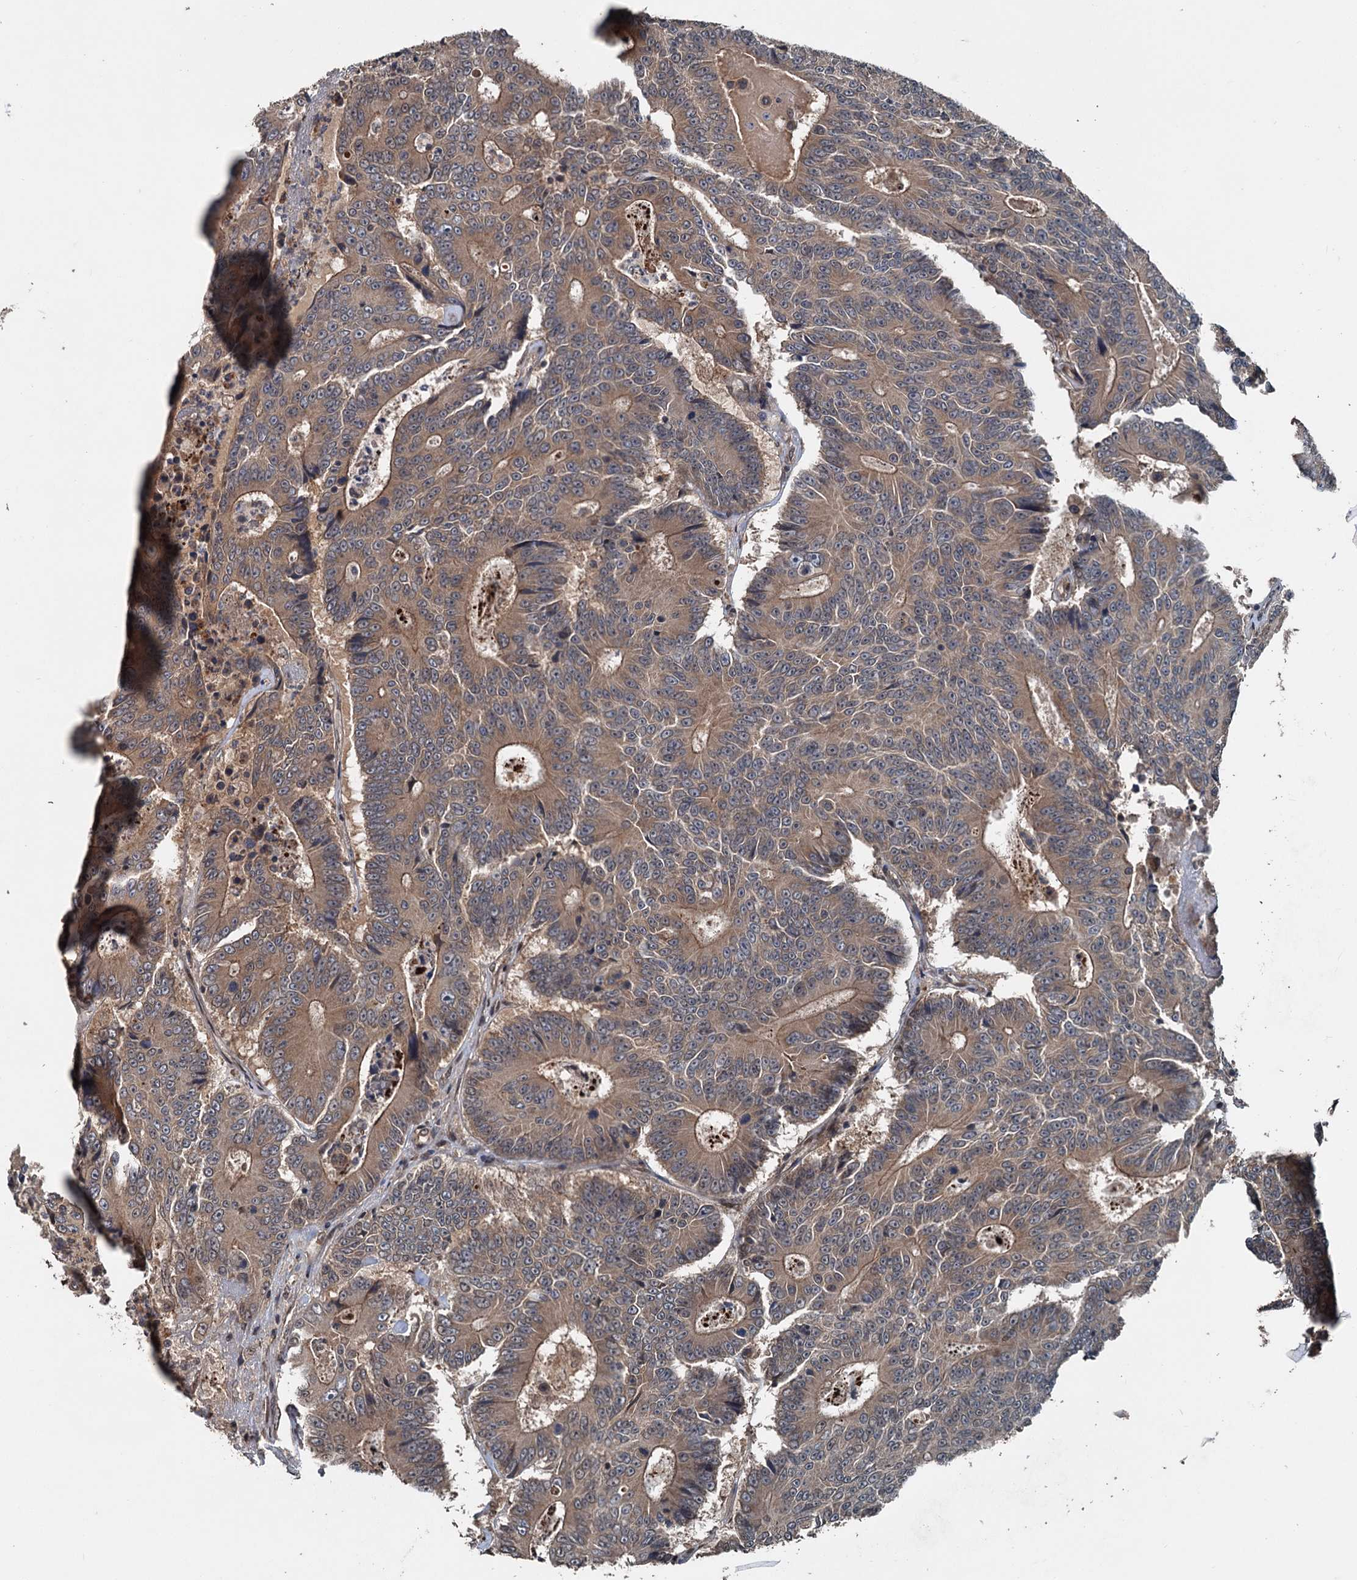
{"staining": {"intensity": "moderate", "quantity": ">75%", "location": "cytoplasmic/membranous"}, "tissue": "colorectal cancer", "cell_type": "Tumor cells", "image_type": "cancer", "snomed": [{"axis": "morphology", "description": "Adenocarcinoma, NOS"}, {"axis": "topography", "description": "Colon"}], "caption": "Human colorectal cancer (adenocarcinoma) stained with a brown dye displays moderate cytoplasmic/membranous positive positivity in approximately >75% of tumor cells.", "gene": "N4BP2L2", "patient": {"sex": "male", "age": 83}}